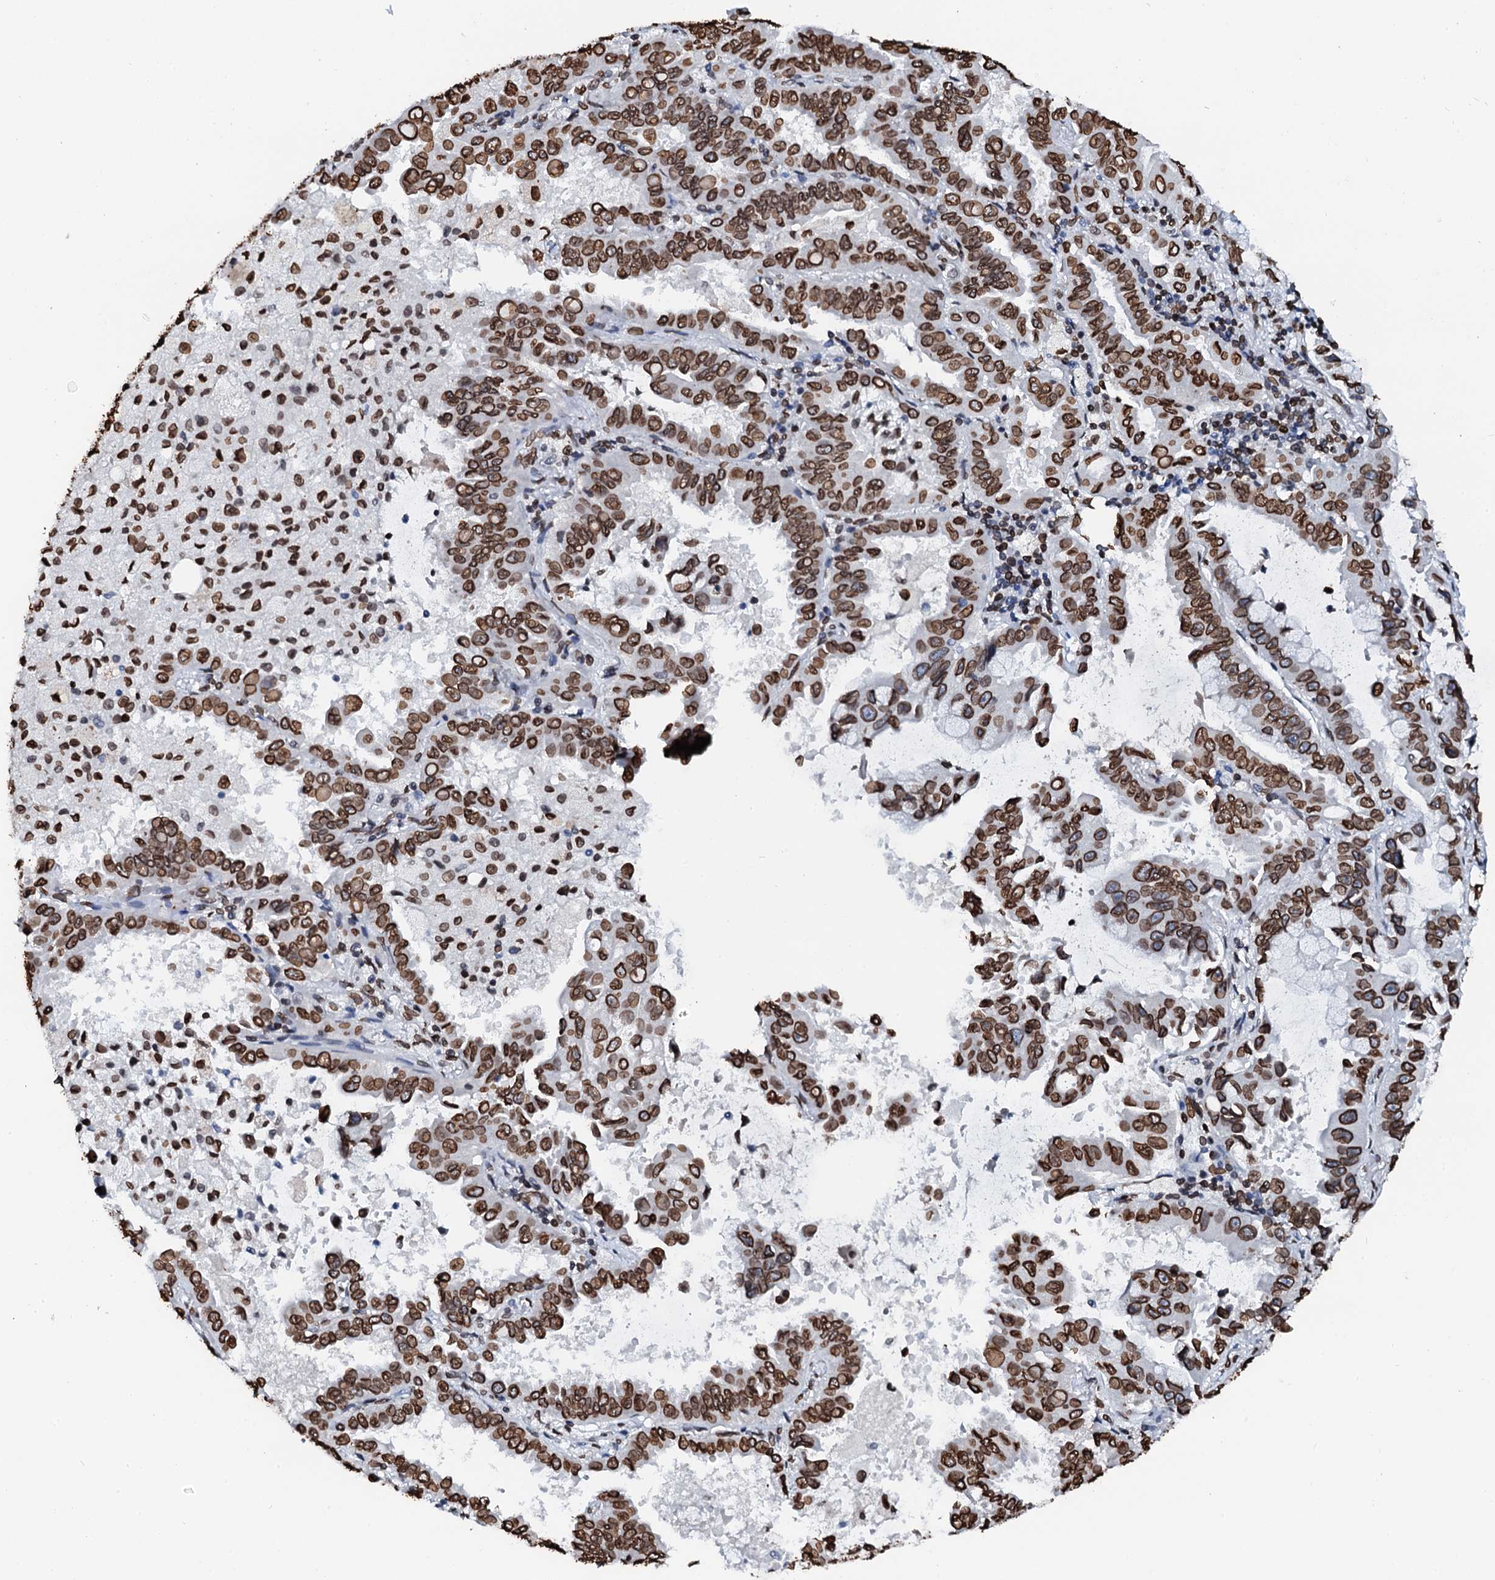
{"staining": {"intensity": "strong", "quantity": ">75%", "location": "cytoplasmic/membranous,nuclear"}, "tissue": "lung cancer", "cell_type": "Tumor cells", "image_type": "cancer", "snomed": [{"axis": "morphology", "description": "Adenocarcinoma, NOS"}, {"axis": "topography", "description": "Lung"}], "caption": "Protein expression analysis of adenocarcinoma (lung) displays strong cytoplasmic/membranous and nuclear staining in about >75% of tumor cells.", "gene": "KATNAL2", "patient": {"sex": "male", "age": 64}}